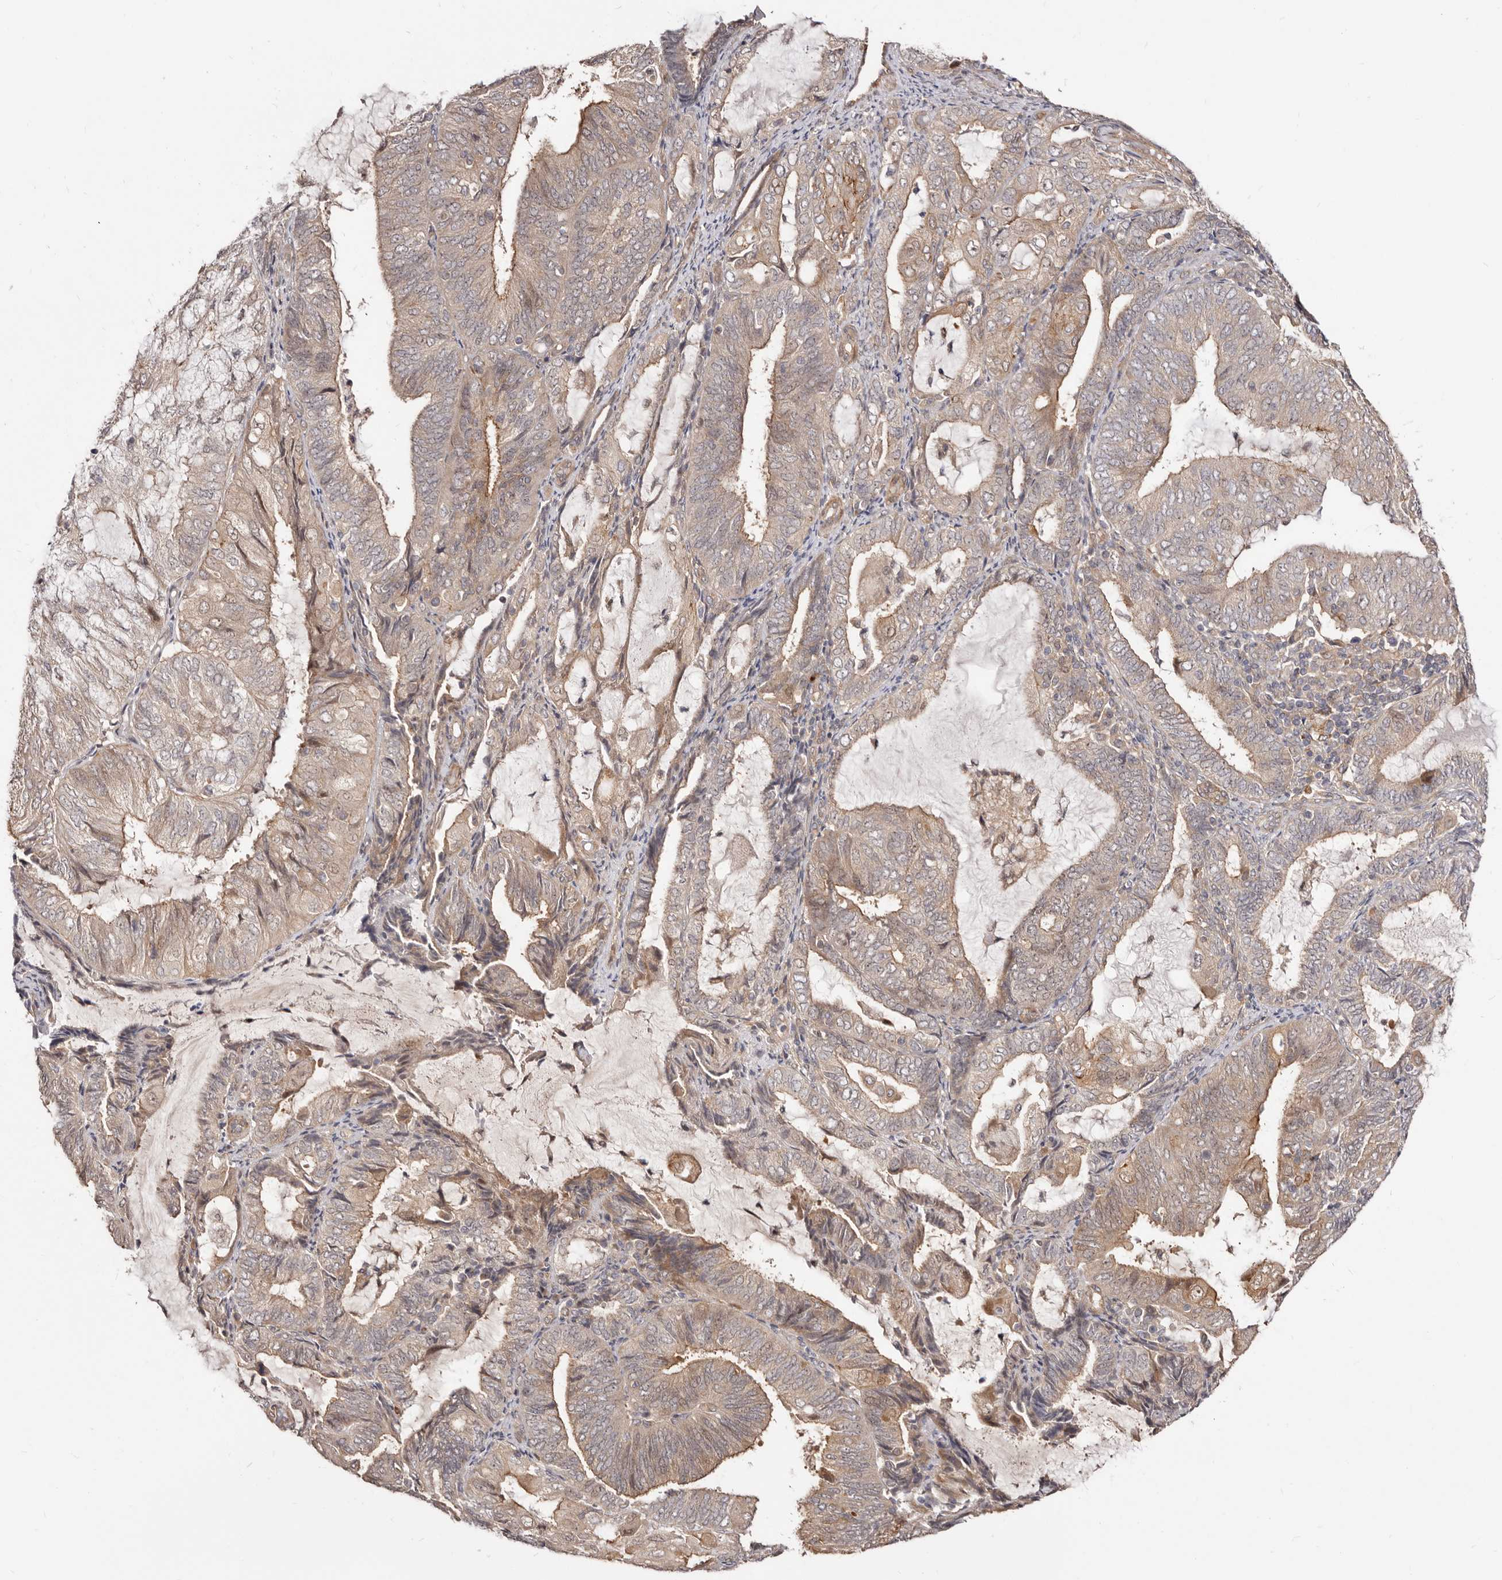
{"staining": {"intensity": "moderate", "quantity": "25%-75%", "location": "cytoplasmic/membranous,nuclear"}, "tissue": "endometrial cancer", "cell_type": "Tumor cells", "image_type": "cancer", "snomed": [{"axis": "morphology", "description": "Adenocarcinoma, NOS"}, {"axis": "topography", "description": "Endometrium"}], "caption": "An immunohistochemistry image of neoplastic tissue is shown. Protein staining in brown highlights moderate cytoplasmic/membranous and nuclear positivity in endometrial cancer within tumor cells.", "gene": "GPATCH4", "patient": {"sex": "female", "age": 81}}